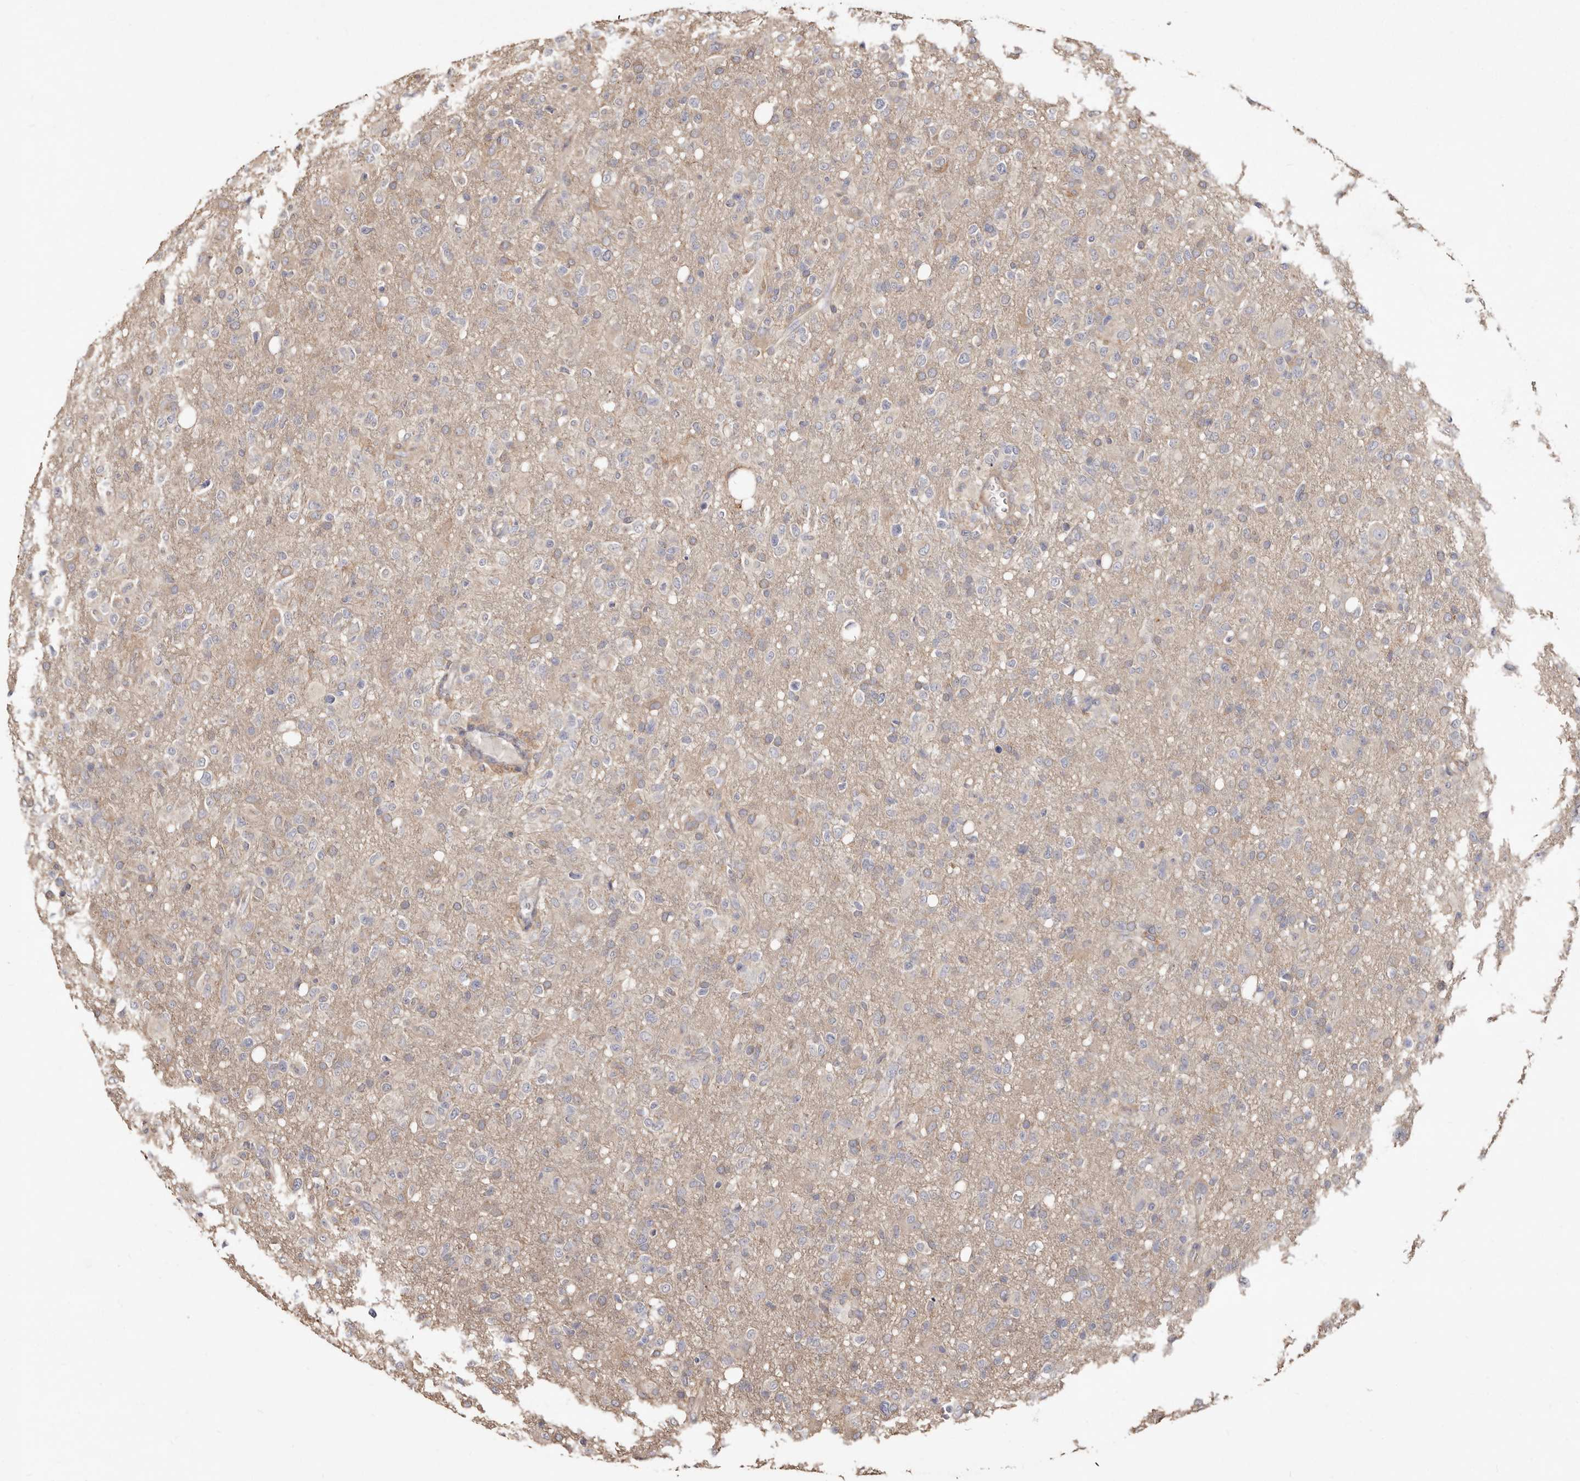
{"staining": {"intensity": "negative", "quantity": "none", "location": "none"}, "tissue": "glioma", "cell_type": "Tumor cells", "image_type": "cancer", "snomed": [{"axis": "morphology", "description": "Glioma, malignant, High grade"}, {"axis": "topography", "description": "Brain"}], "caption": "This is an immunohistochemistry image of human glioma. There is no positivity in tumor cells.", "gene": "LRRC25", "patient": {"sex": "female", "age": 57}}